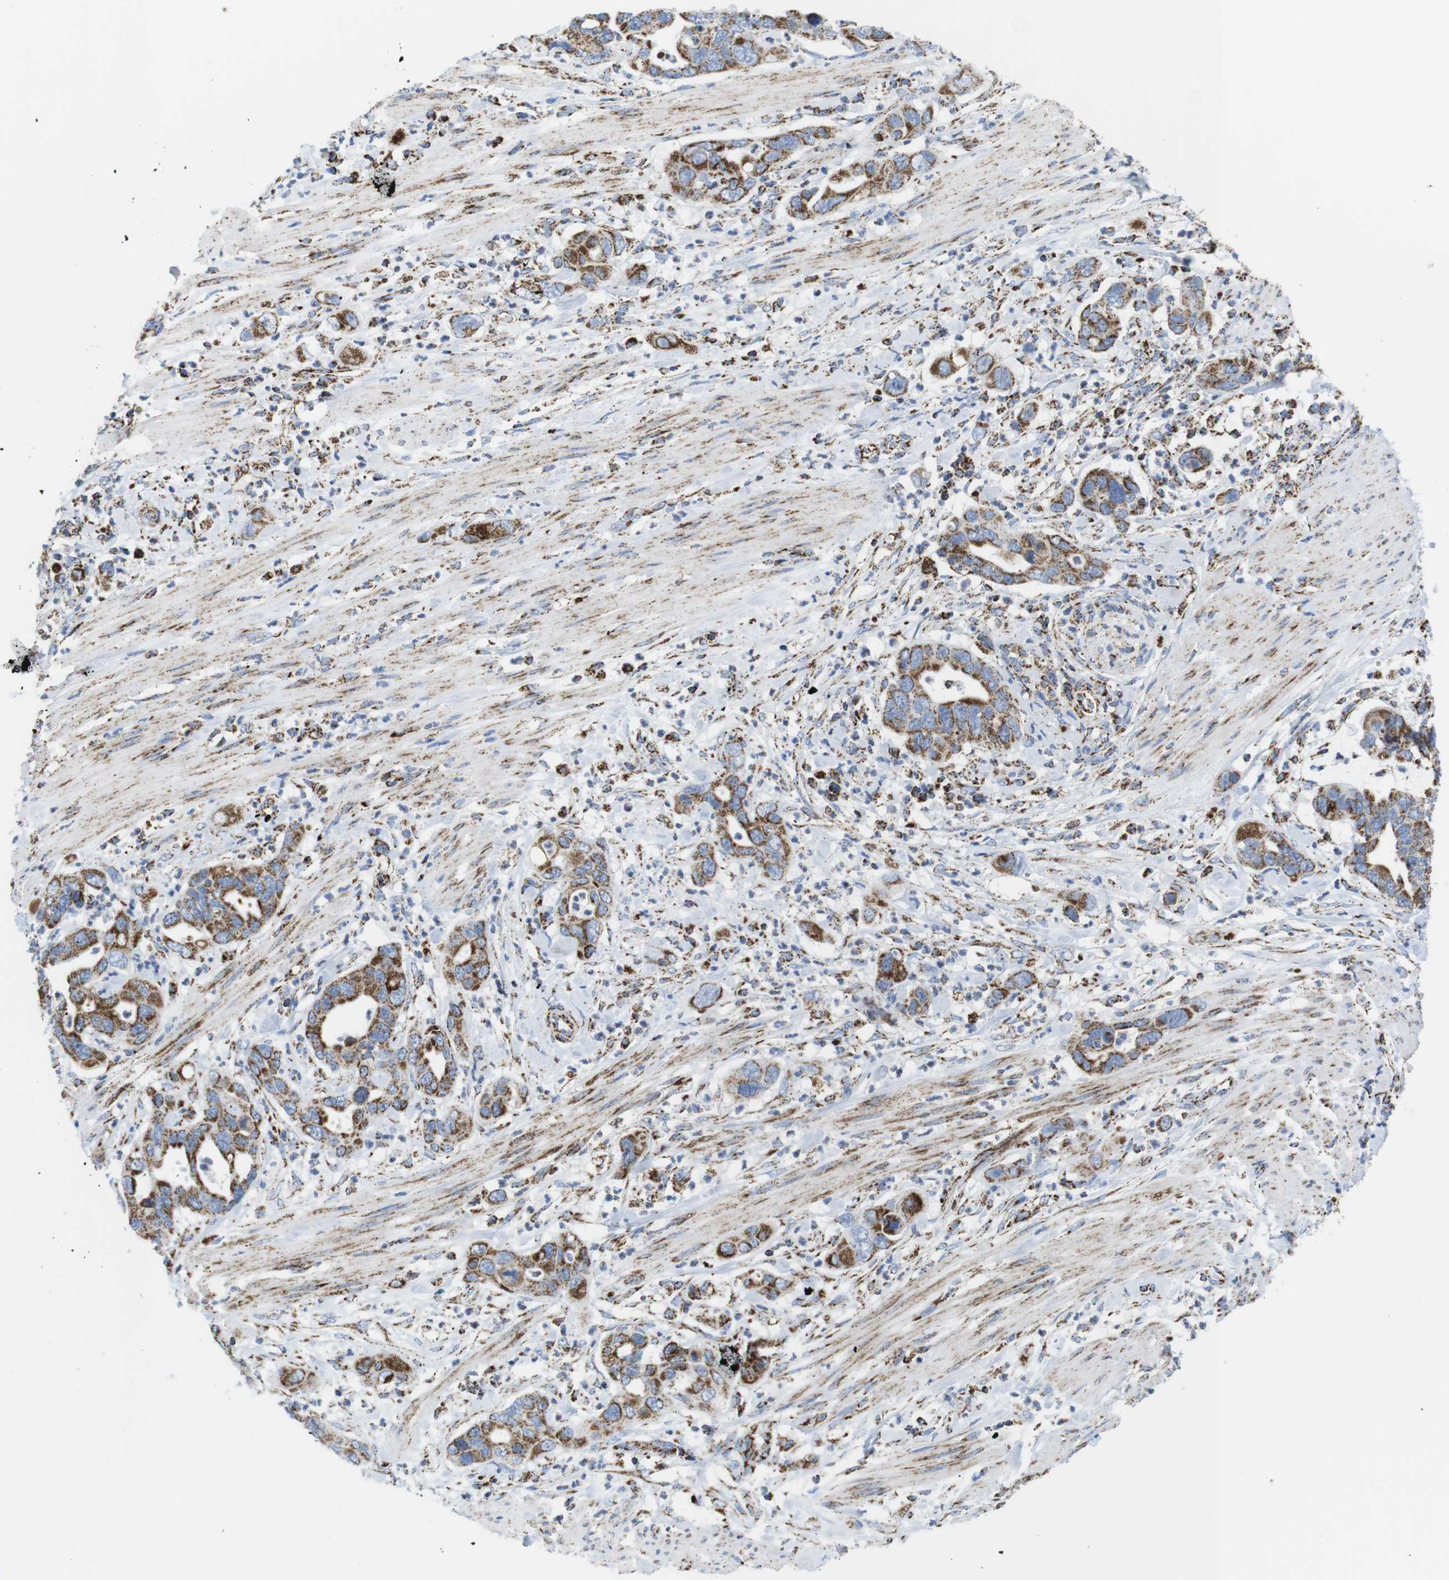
{"staining": {"intensity": "moderate", "quantity": ">75%", "location": "cytoplasmic/membranous"}, "tissue": "pancreatic cancer", "cell_type": "Tumor cells", "image_type": "cancer", "snomed": [{"axis": "morphology", "description": "Adenocarcinoma, NOS"}, {"axis": "topography", "description": "Pancreas"}], "caption": "Moderate cytoplasmic/membranous staining for a protein is appreciated in about >75% of tumor cells of adenocarcinoma (pancreatic) using immunohistochemistry.", "gene": "ATP5PO", "patient": {"sex": "female", "age": 71}}